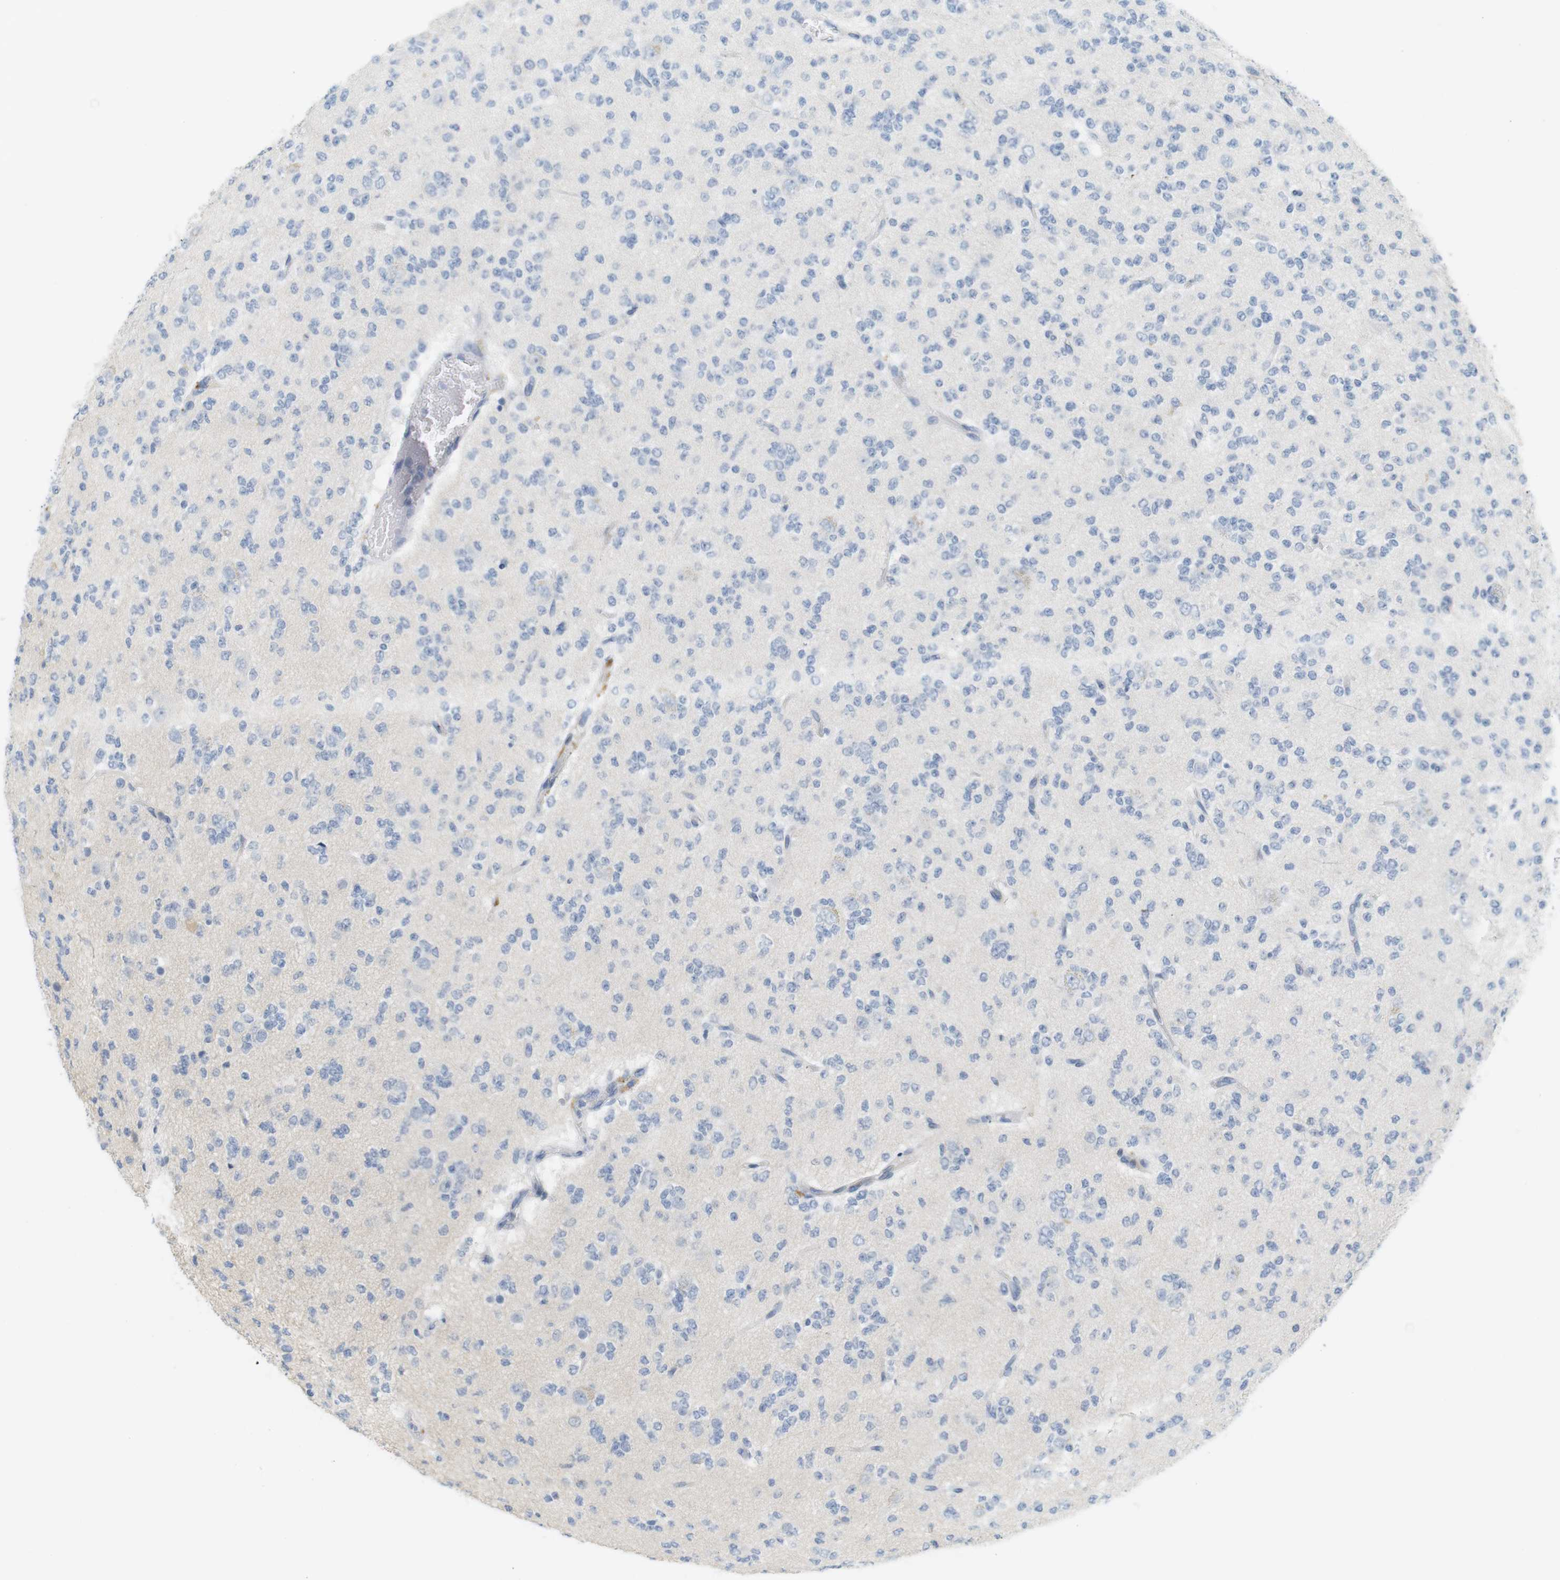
{"staining": {"intensity": "negative", "quantity": "none", "location": "none"}, "tissue": "glioma", "cell_type": "Tumor cells", "image_type": "cancer", "snomed": [{"axis": "morphology", "description": "Glioma, malignant, Low grade"}, {"axis": "topography", "description": "Brain"}], "caption": "A high-resolution histopathology image shows IHC staining of malignant glioma (low-grade), which displays no significant positivity in tumor cells. (DAB (3,3'-diaminobenzidine) immunohistochemistry with hematoxylin counter stain).", "gene": "CREB3L2", "patient": {"sex": "male", "age": 38}}